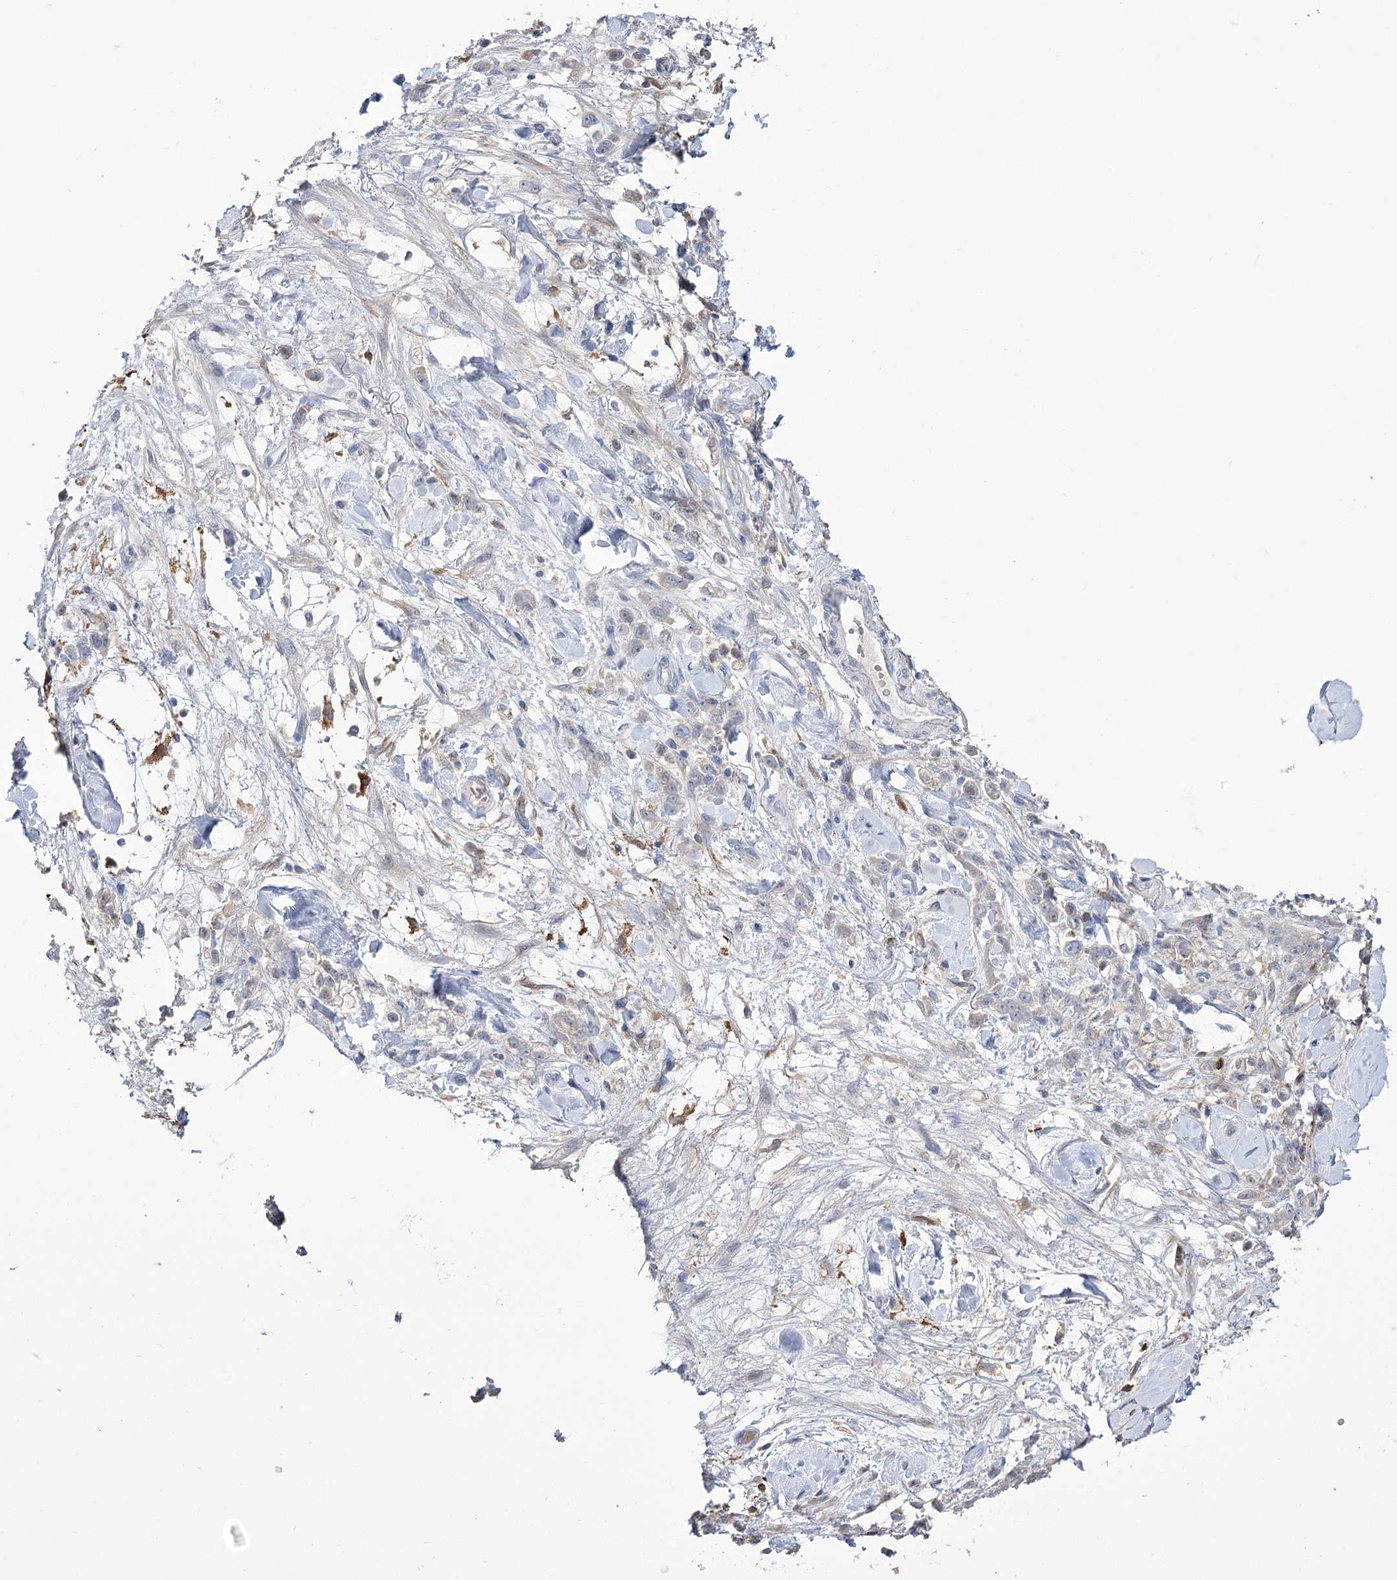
{"staining": {"intensity": "negative", "quantity": "none", "location": "none"}, "tissue": "stomach cancer", "cell_type": "Tumor cells", "image_type": "cancer", "snomed": [{"axis": "morphology", "description": "Normal tissue, NOS"}, {"axis": "morphology", "description": "Adenocarcinoma, NOS"}, {"axis": "topography", "description": "Stomach"}], "caption": "This is an immunohistochemistry image of human adenocarcinoma (stomach). There is no expression in tumor cells.", "gene": "ZNF622", "patient": {"sex": "male", "age": 82}}